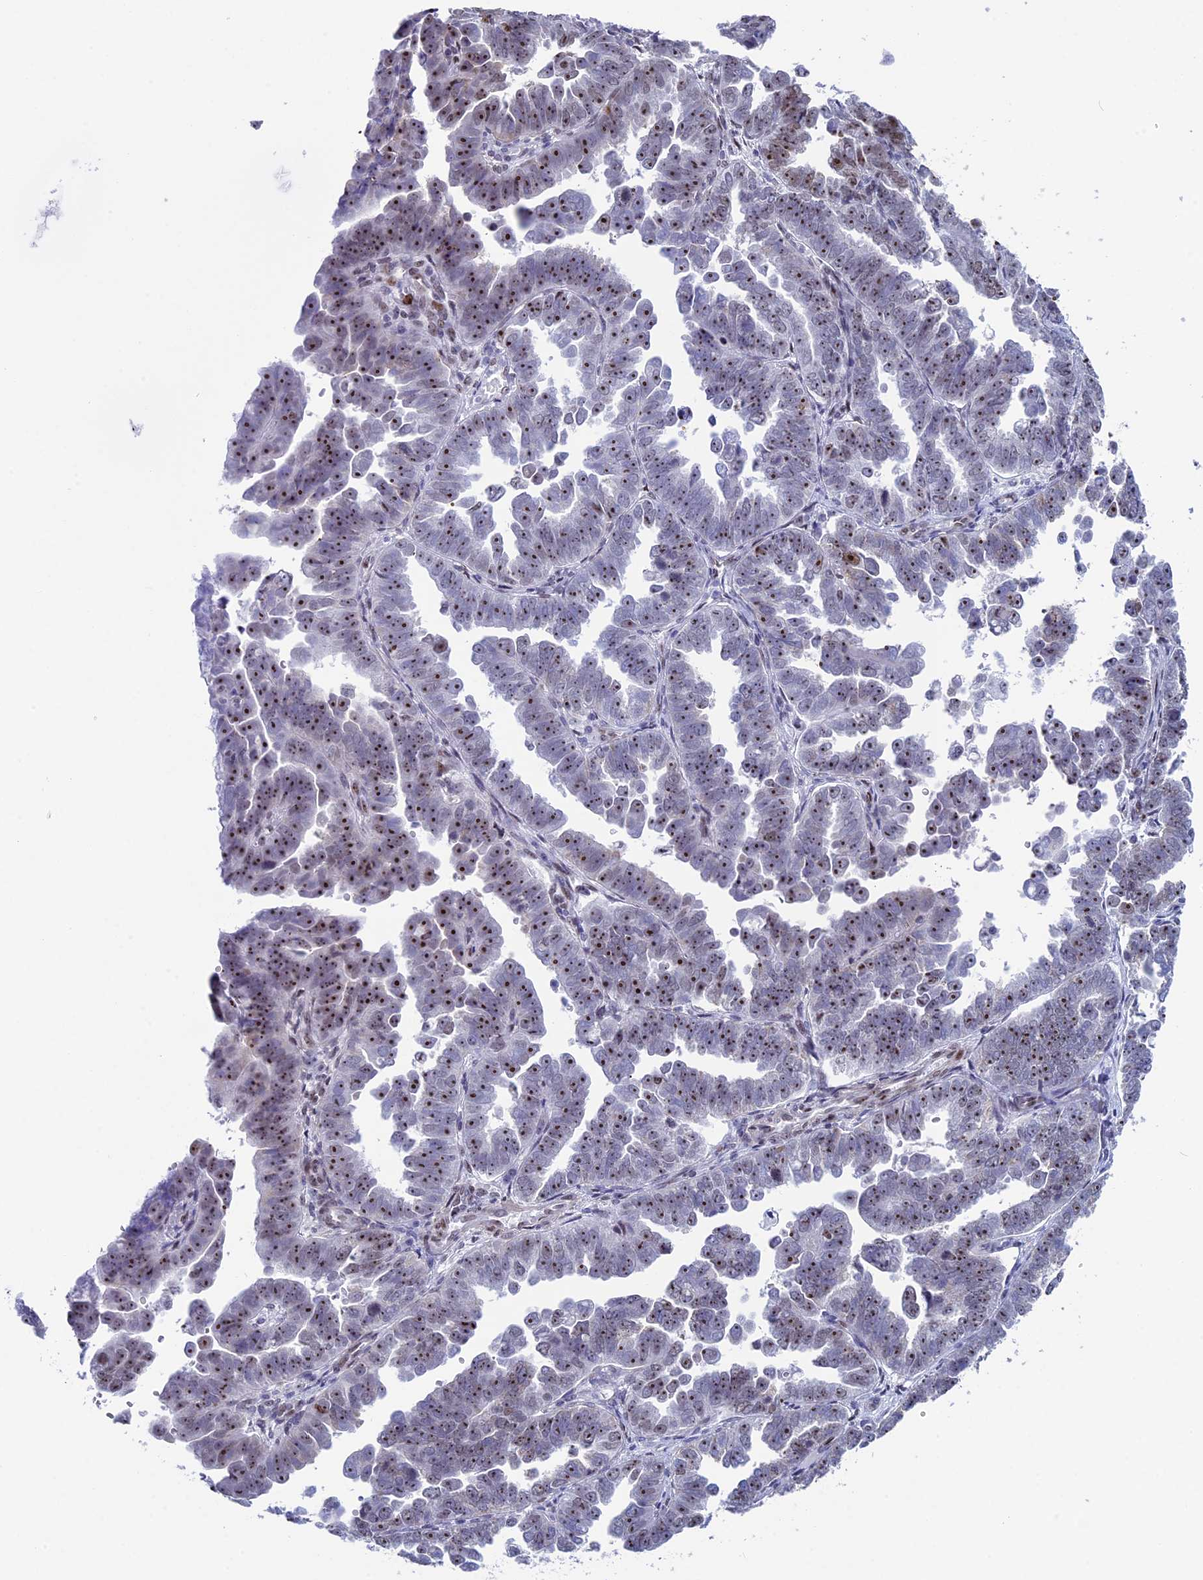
{"staining": {"intensity": "strong", "quantity": ">75%", "location": "nuclear"}, "tissue": "endometrial cancer", "cell_type": "Tumor cells", "image_type": "cancer", "snomed": [{"axis": "morphology", "description": "Adenocarcinoma, NOS"}, {"axis": "topography", "description": "Endometrium"}], "caption": "Tumor cells reveal high levels of strong nuclear expression in about >75% of cells in endometrial adenocarcinoma.", "gene": "CCDC86", "patient": {"sex": "female", "age": 75}}